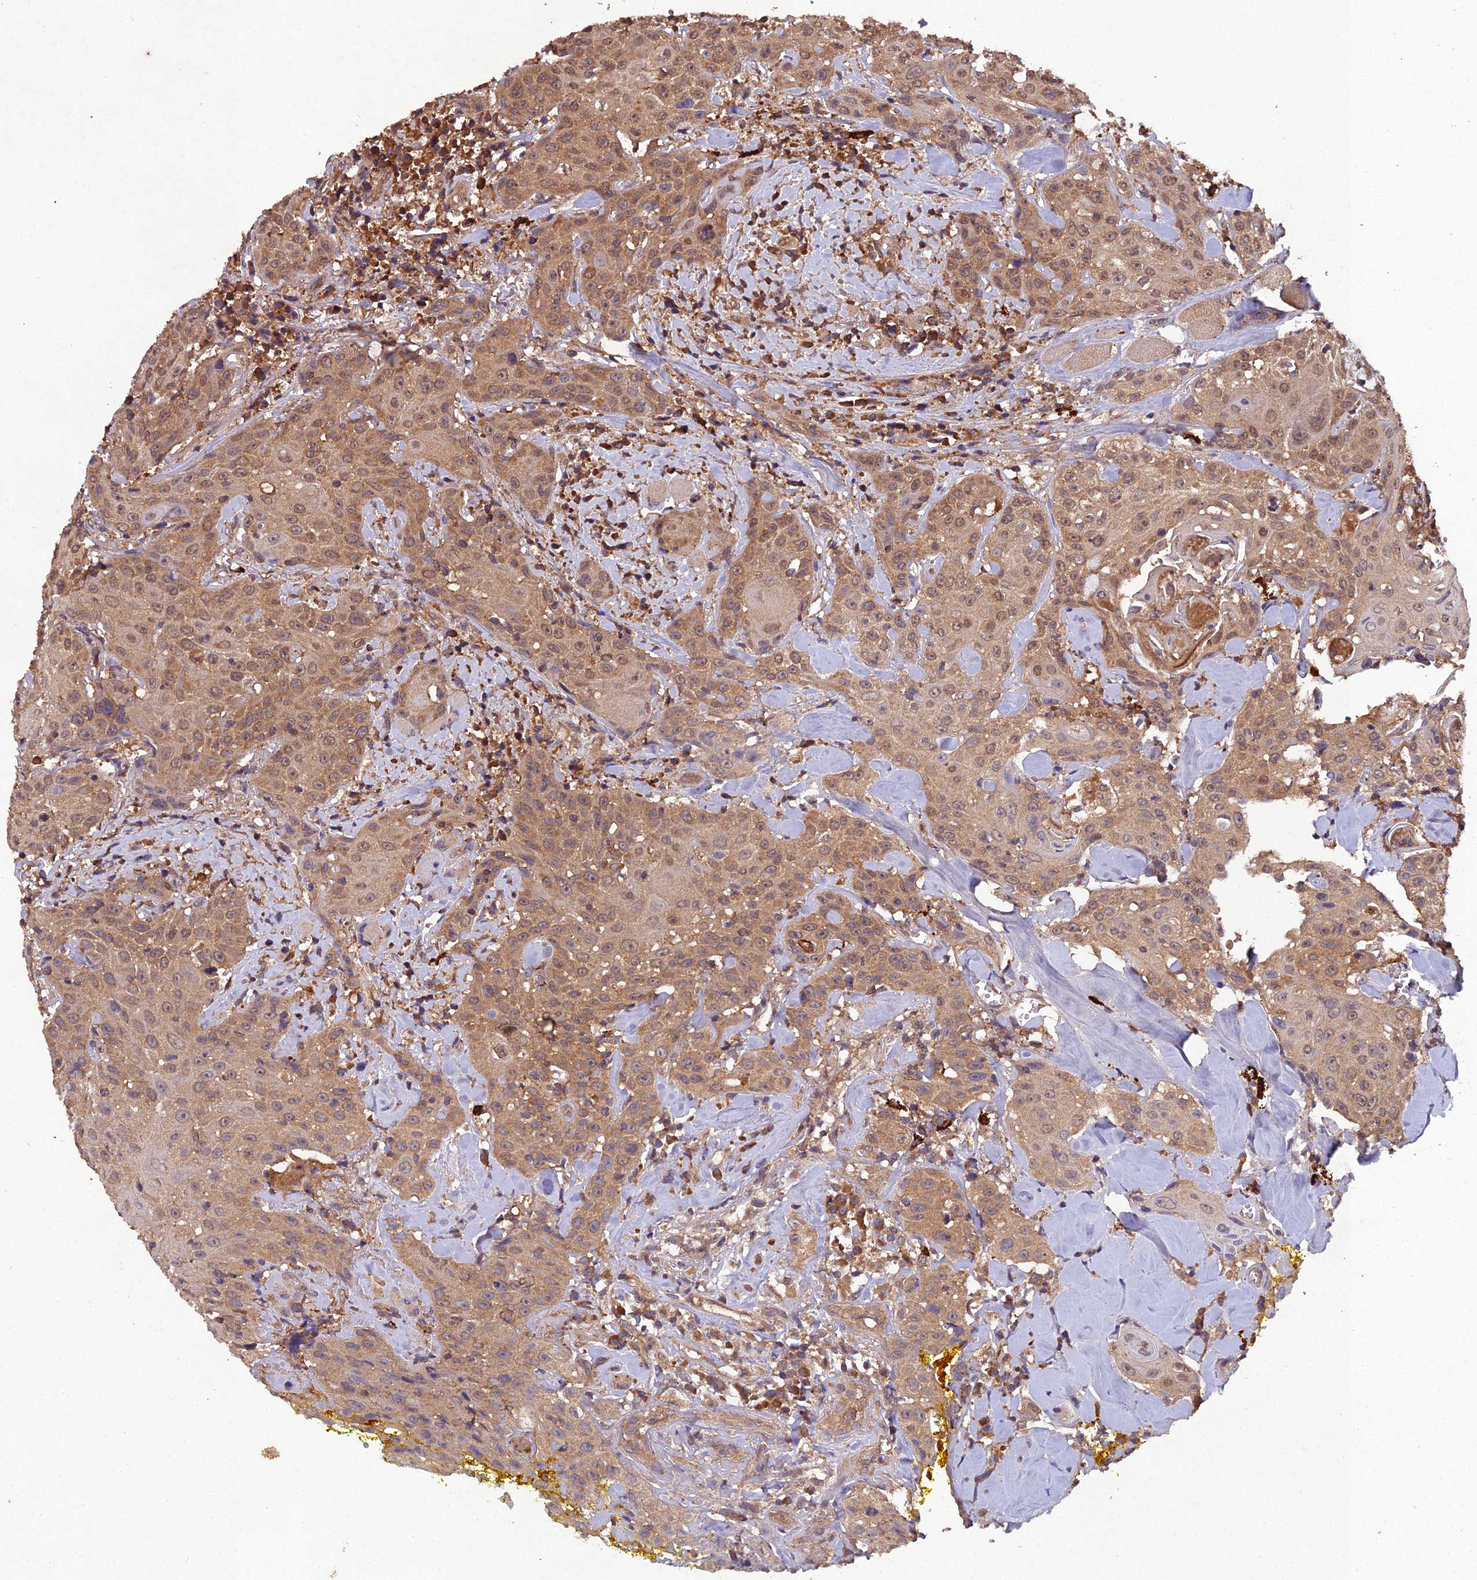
{"staining": {"intensity": "moderate", "quantity": ">75%", "location": "cytoplasmic/membranous"}, "tissue": "head and neck cancer", "cell_type": "Tumor cells", "image_type": "cancer", "snomed": [{"axis": "morphology", "description": "Squamous cell carcinoma, NOS"}, {"axis": "topography", "description": "Oral tissue"}, {"axis": "topography", "description": "Head-Neck"}], "caption": "Protein expression analysis of squamous cell carcinoma (head and neck) demonstrates moderate cytoplasmic/membranous staining in about >75% of tumor cells. The staining was performed using DAB, with brown indicating positive protein expression. Nuclei are stained blue with hematoxylin.", "gene": "TMEM258", "patient": {"sex": "female", "age": 82}}